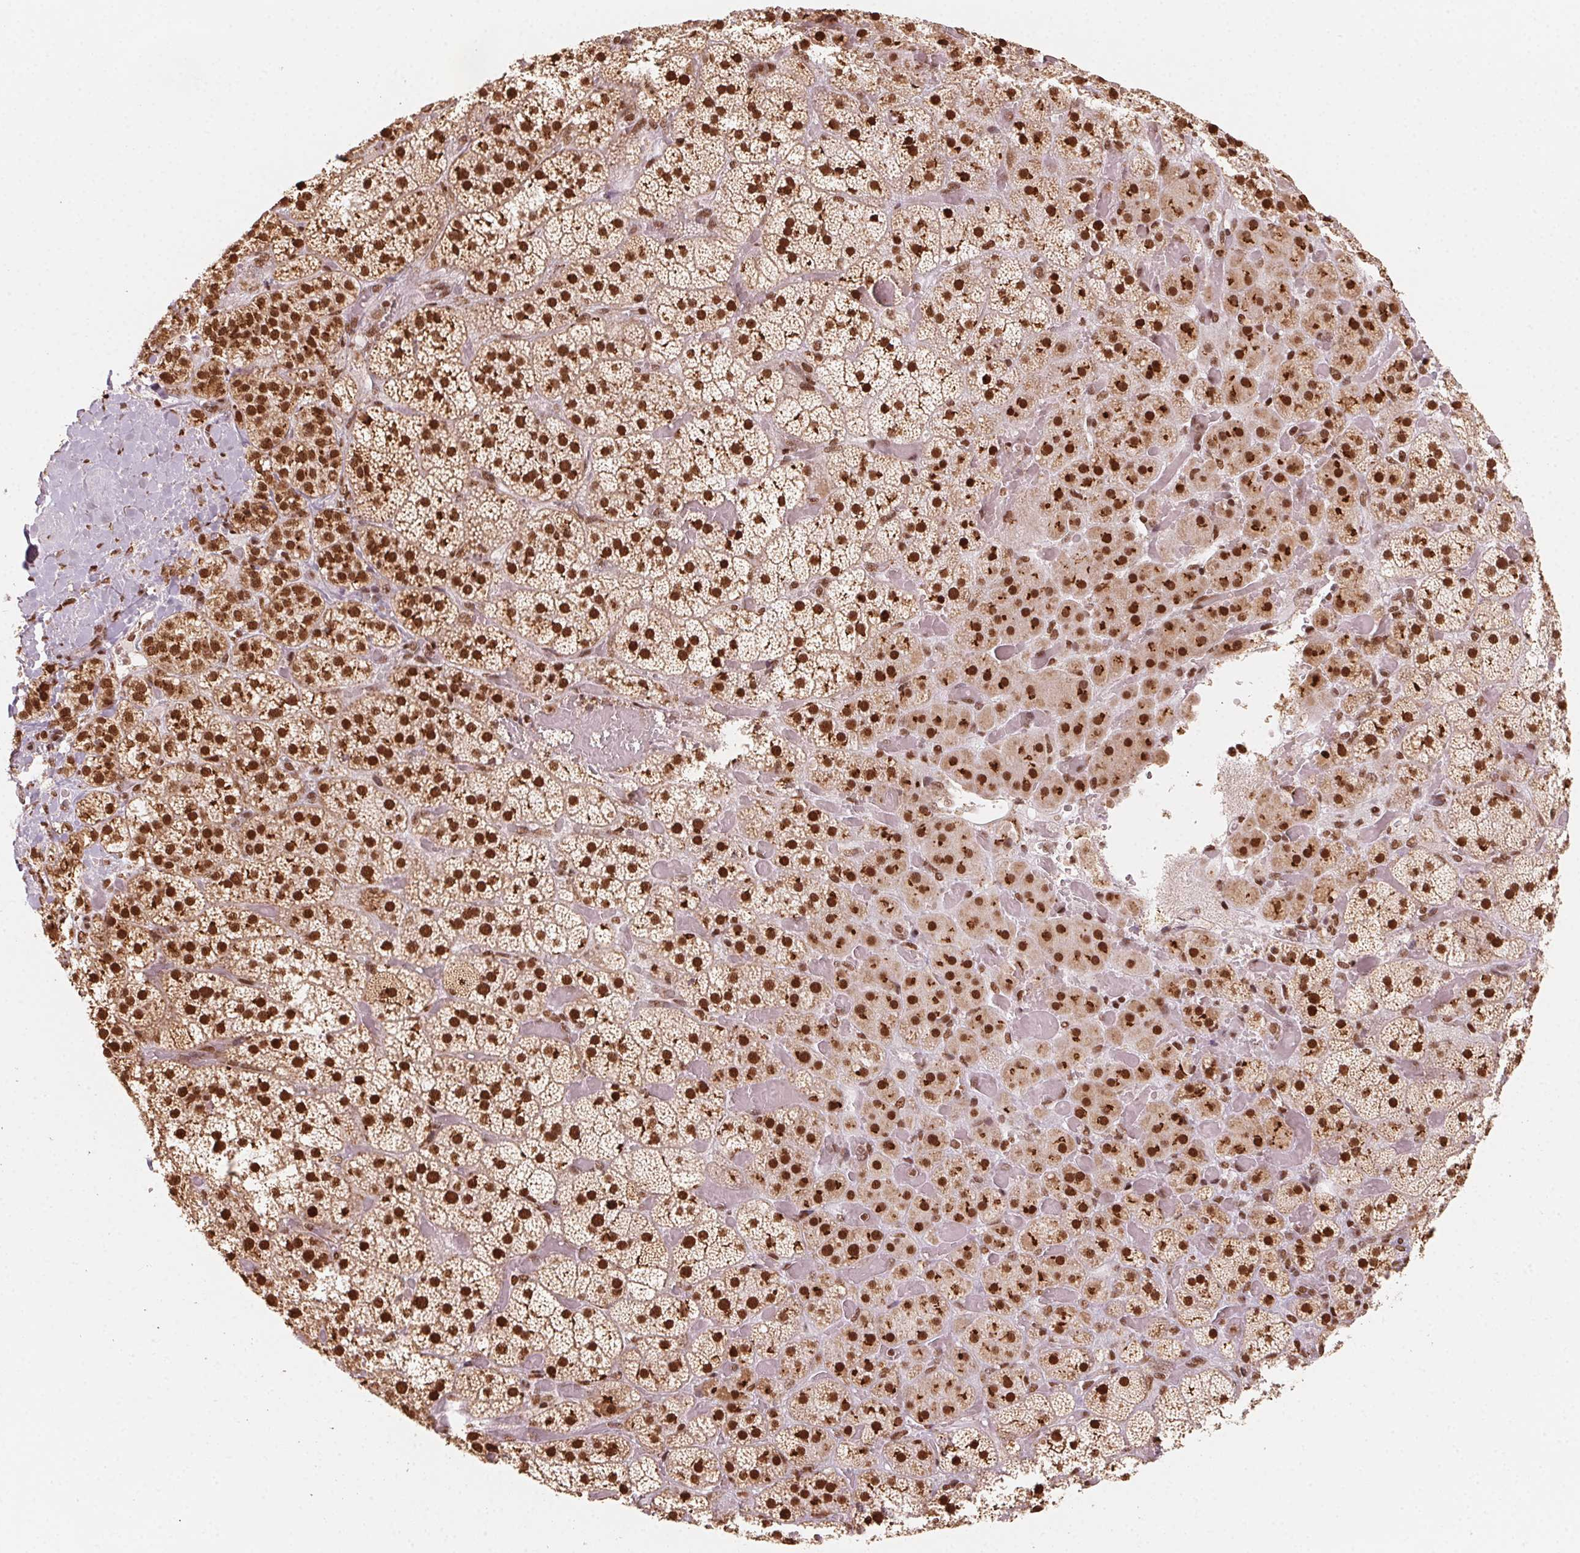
{"staining": {"intensity": "strong", "quantity": ">75%", "location": "cytoplasmic/membranous,nuclear"}, "tissue": "adrenal gland", "cell_type": "Glandular cells", "image_type": "normal", "snomed": [{"axis": "morphology", "description": "Normal tissue, NOS"}, {"axis": "topography", "description": "Adrenal gland"}], "caption": "Strong cytoplasmic/membranous,nuclear expression is present in approximately >75% of glandular cells in unremarkable adrenal gland. (Stains: DAB (3,3'-diaminobenzidine) in brown, nuclei in blue, Microscopy: brightfield microscopy at high magnification).", "gene": "TOPORS", "patient": {"sex": "male", "age": 57}}